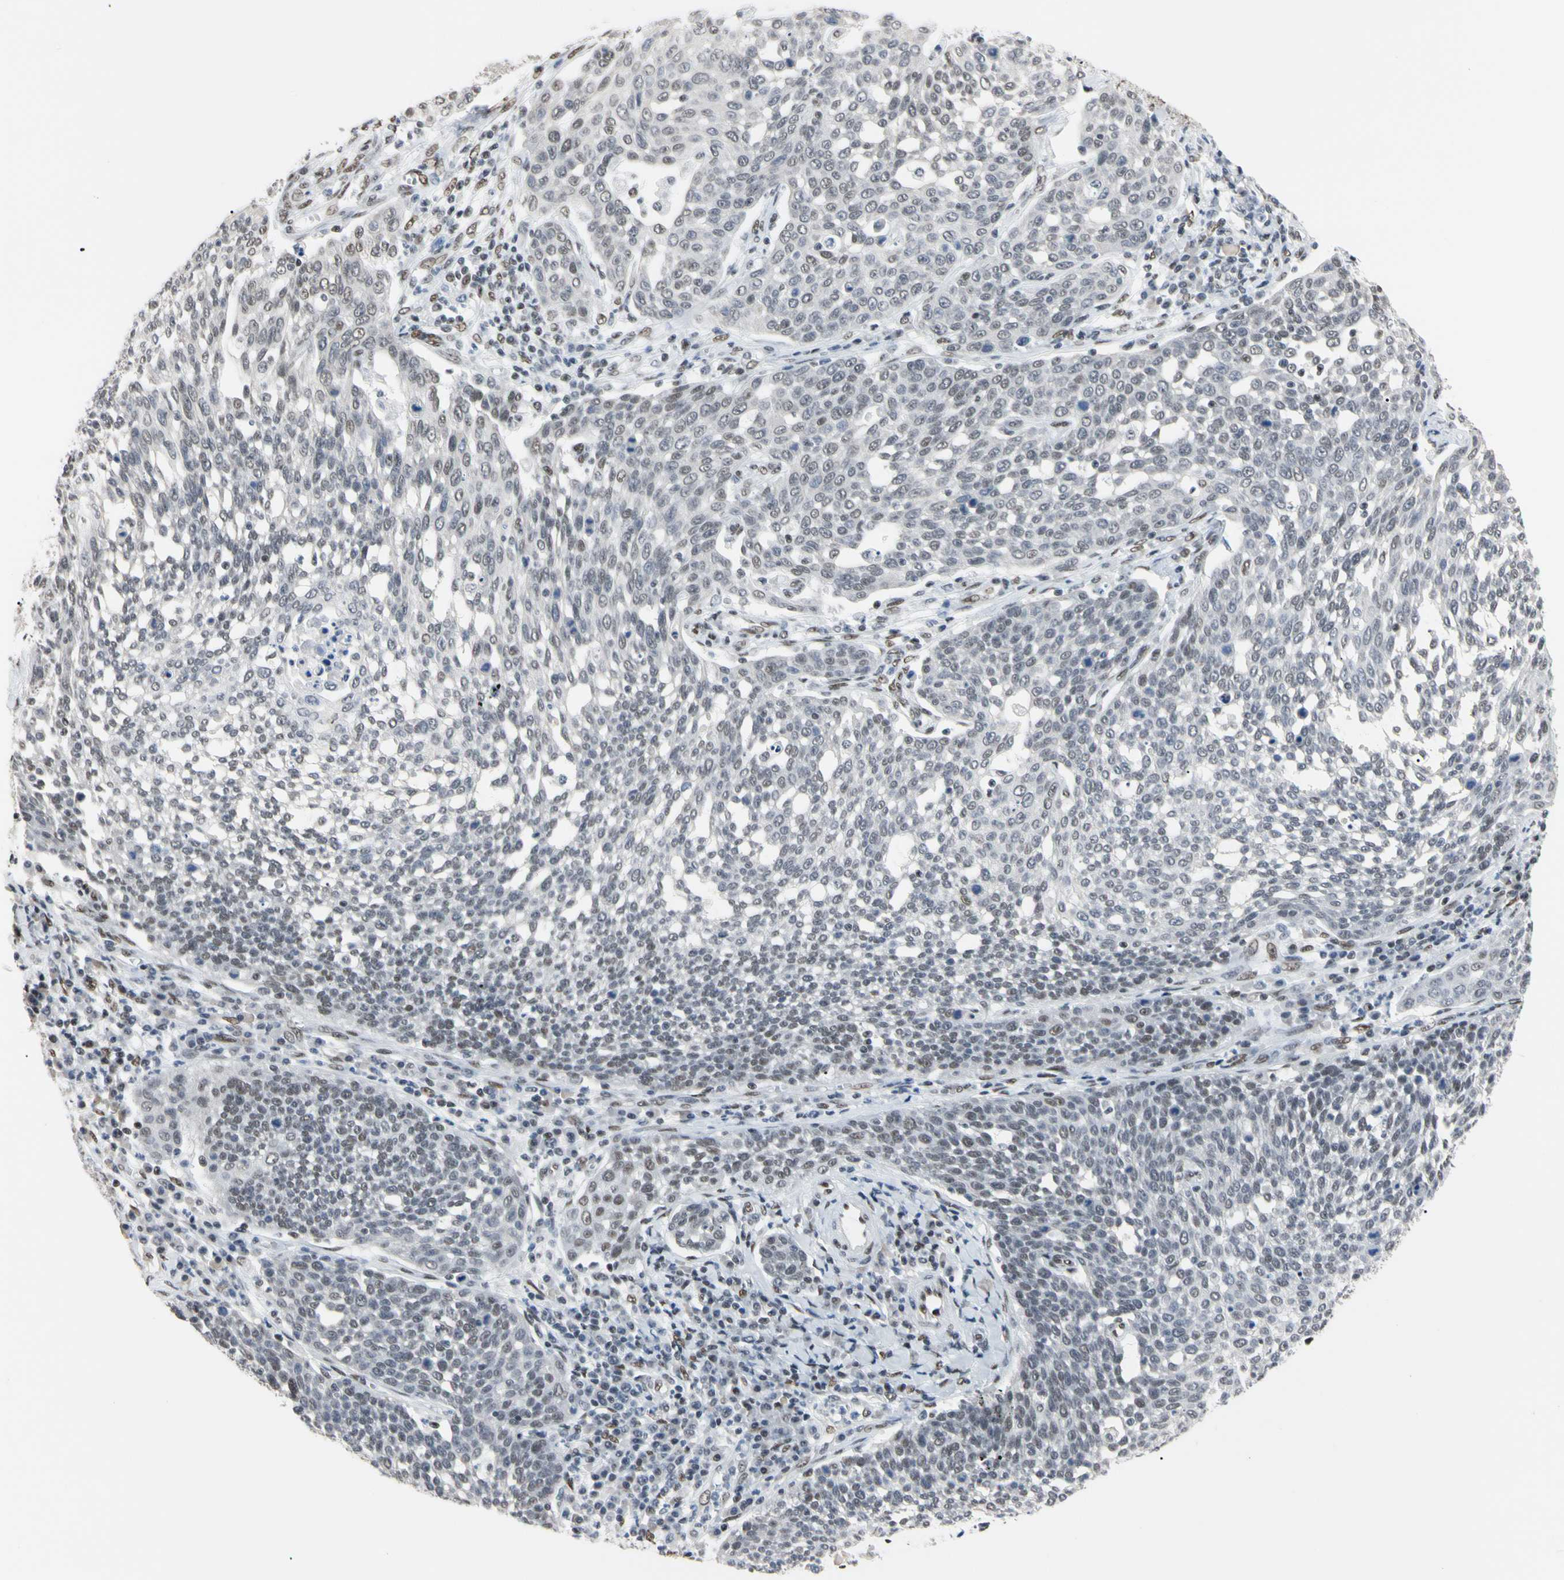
{"staining": {"intensity": "weak", "quantity": "<25%", "location": "nuclear"}, "tissue": "cervical cancer", "cell_type": "Tumor cells", "image_type": "cancer", "snomed": [{"axis": "morphology", "description": "Squamous cell carcinoma, NOS"}, {"axis": "topography", "description": "Cervix"}], "caption": "High magnification brightfield microscopy of cervical cancer (squamous cell carcinoma) stained with DAB (3,3'-diaminobenzidine) (brown) and counterstained with hematoxylin (blue): tumor cells show no significant expression. (Brightfield microscopy of DAB (3,3'-diaminobenzidine) IHC at high magnification).", "gene": "FAM98B", "patient": {"sex": "female", "age": 34}}